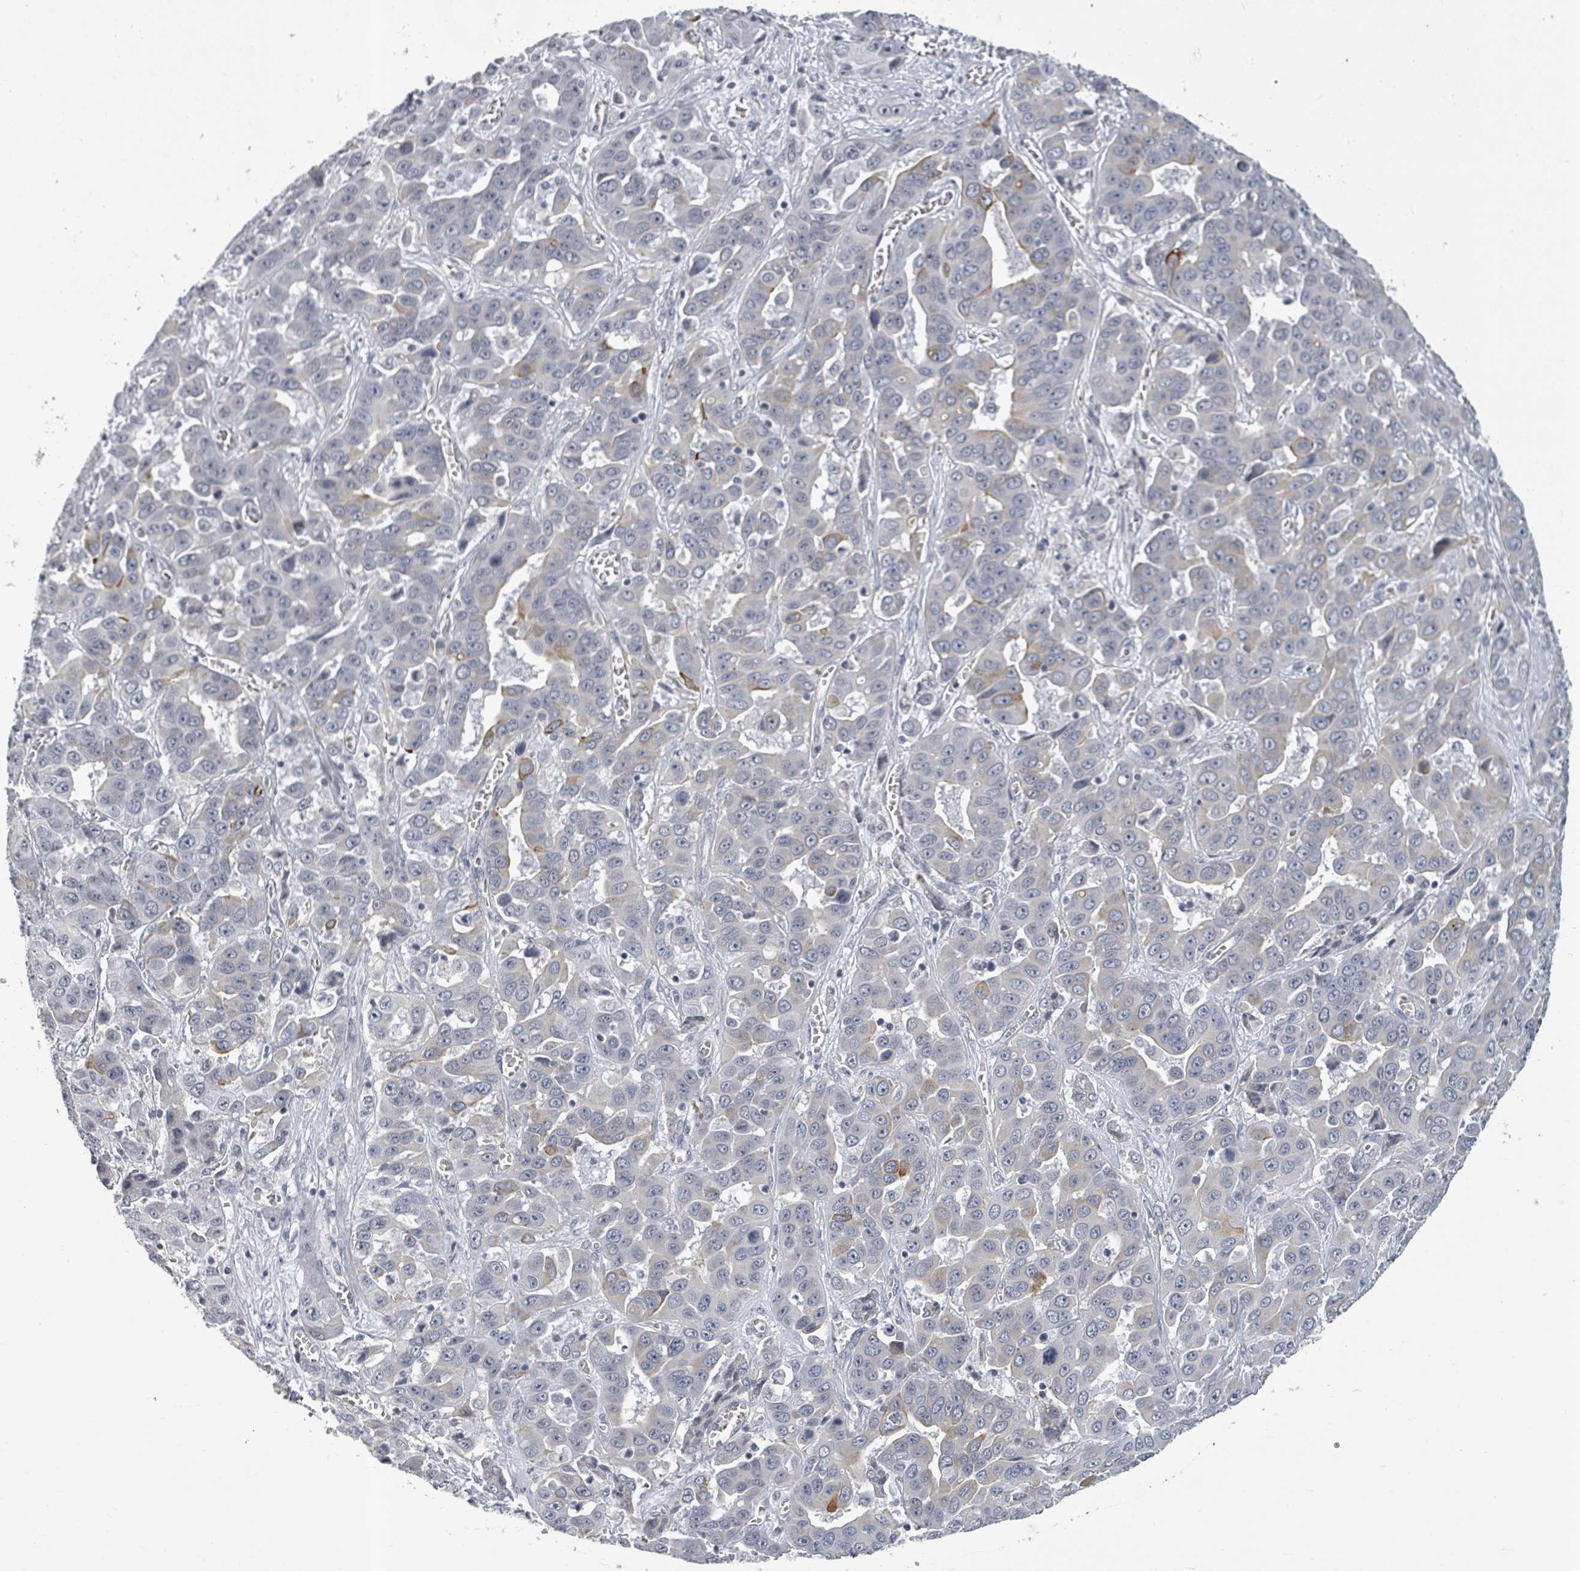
{"staining": {"intensity": "moderate", "quantity": "<25%", "location": "cytoplasmic/membranous"}, "tissue": "liver cancer", "cell_type": "Tumor cells", "image_type": "cancer", "snomed": [{"axis": "morphology", "description": "Cholangiocarcinoma"}, {"axis": "topography", "description": "Liver"}], "caption": "A brown stain shows moderate cytoplasmic/membranous staining of a protein in liver cancer (cholangiocarcinoma) tumor cells.", "gene": "PTPN20", "patient": {"sex": "female", "age": 52}}